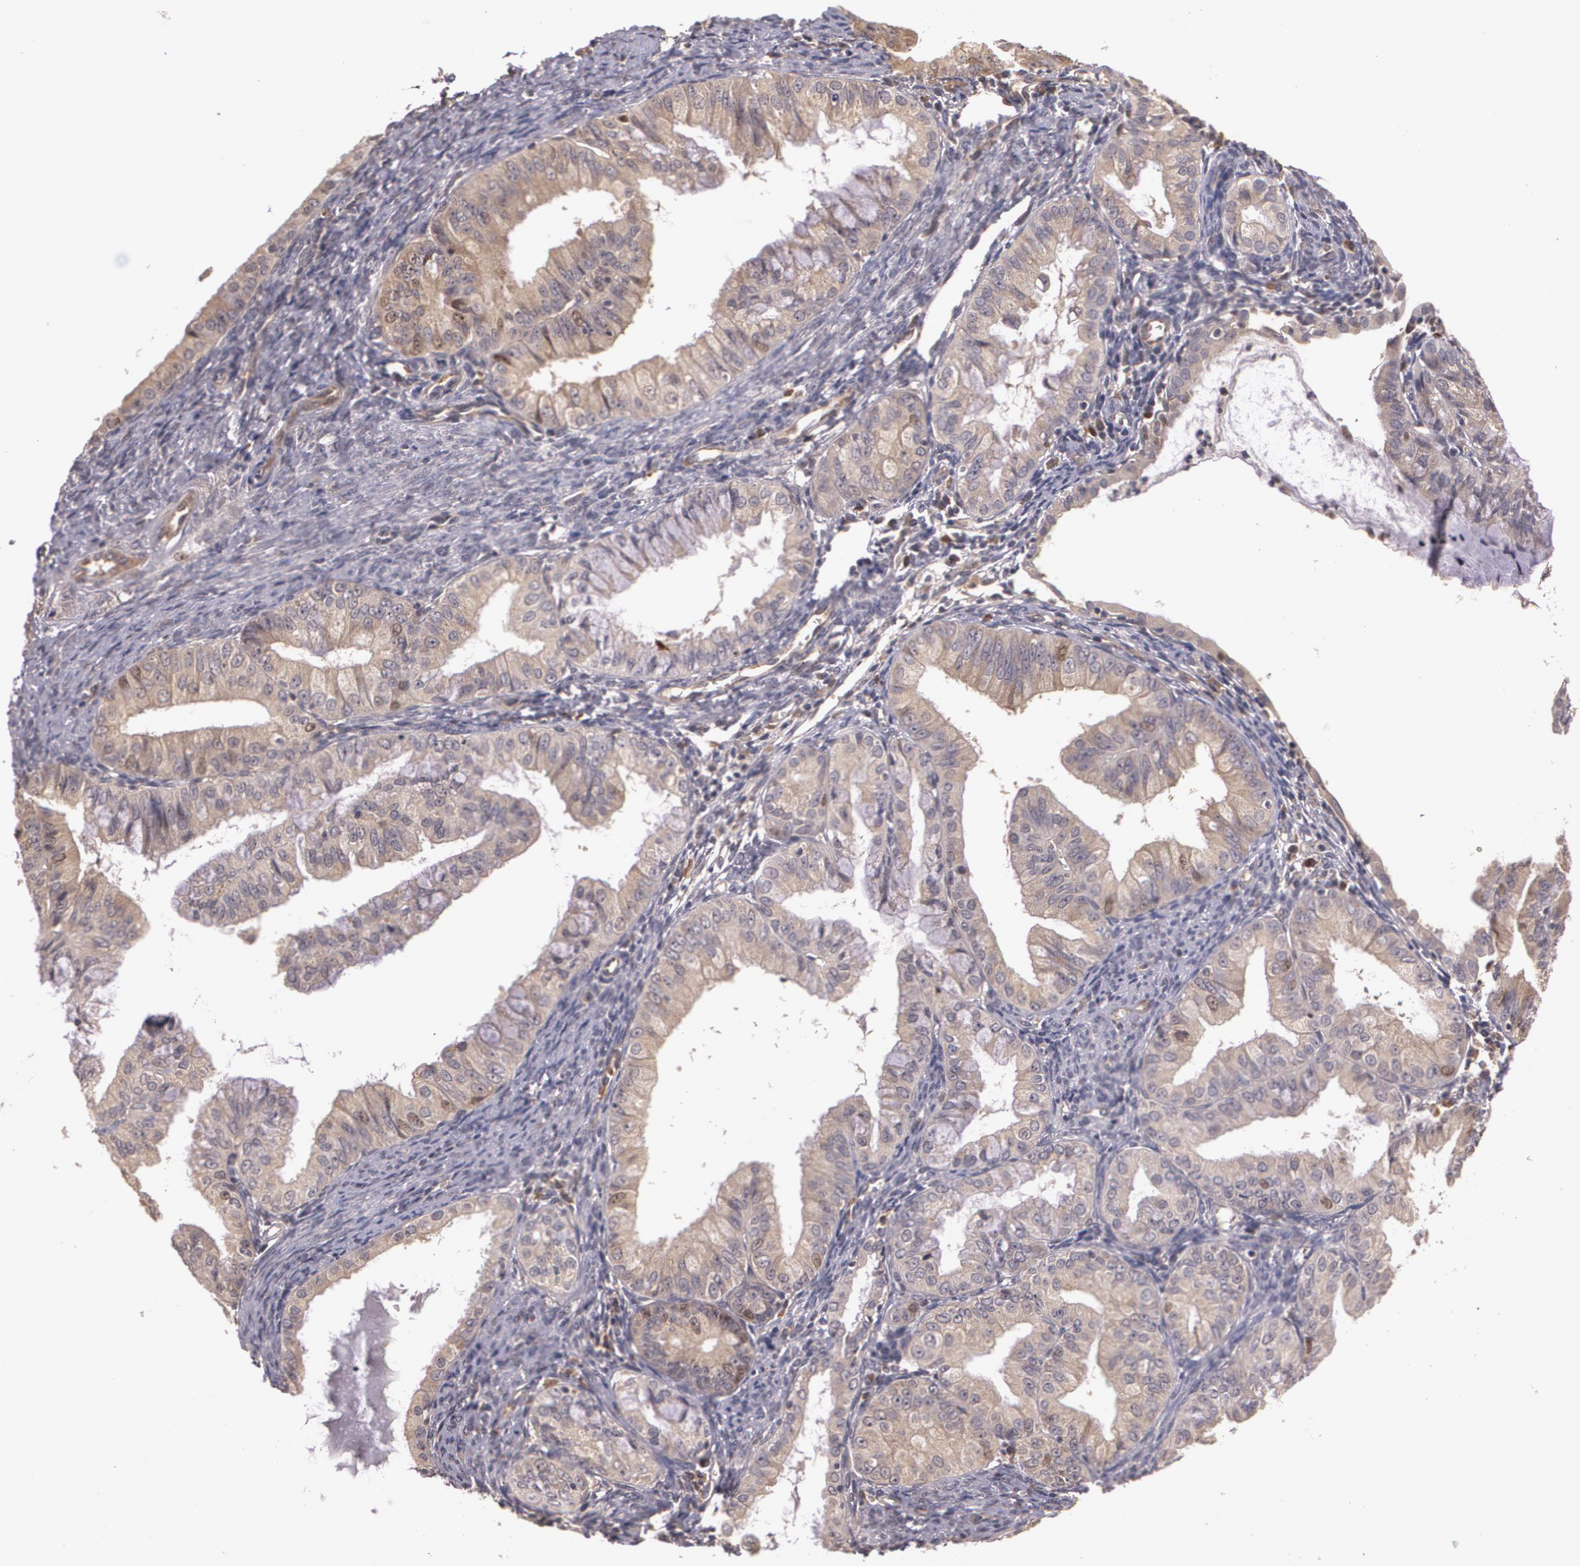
{"staining": {"intensity": "weak", "quantity": ">75%", "location": "cytoplasmic/membranous,nuclear"}, "tissue": "endometrial cancer", "cell_type": "Tumor cells", "image_type": "cancer", "snomed": [{"axis": "morphology", "description": "Adenocarcinoma, NOS"}, {"axis": "topography", "description": "Endometrium"}], "caption": "A high-resolution photomicrograph shows immunohistochemistry (IHC) staining of endometrial adenocarcinoma, which exhibits weak cytoplasmic/membranous and nuclear expression in approximately >75% of tumor cells.", "gene": "BRCA1", "patient": {"sex": "female", "age": 76}}